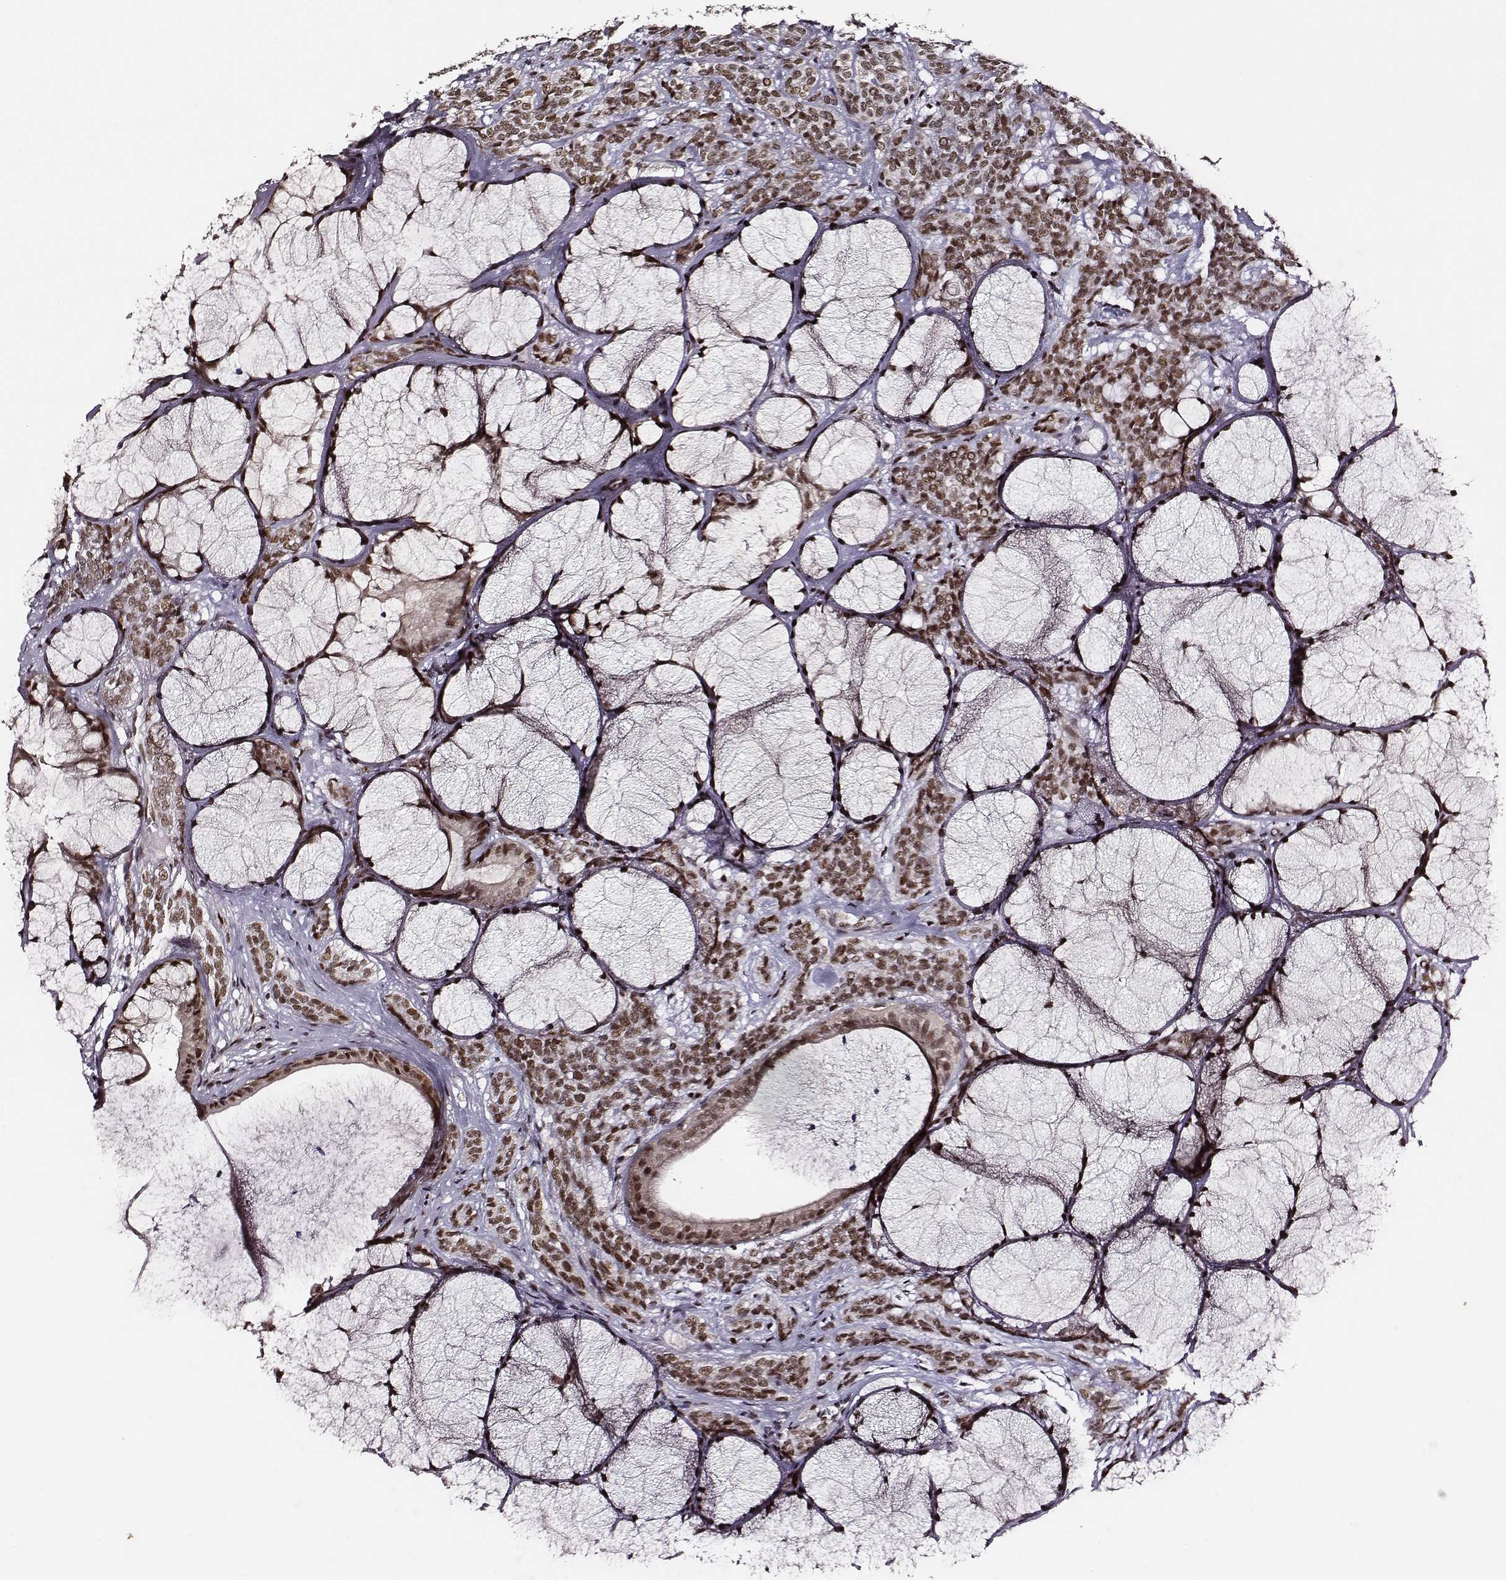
{"staining": {"intensity": "moderate", "quantity": ">75%", "location": "nuclear"}, "tissue": "head and neck cancer", "cell_type": "Tumor cells", "image_type": "cancer", "snomed": [{"axis": "morphology", "description": "Adenocarcinoma, NOS"}, {"axis": "topography", "description": "Head-Neck"}], "caption": "This is an image of immunohistochemistry staining of head and neck adenocarcinoma, which shows moderate staining in the nuclear of tumor cells.", "gene": "PPARA", "patient": {"sex": "female", "age": 57}}